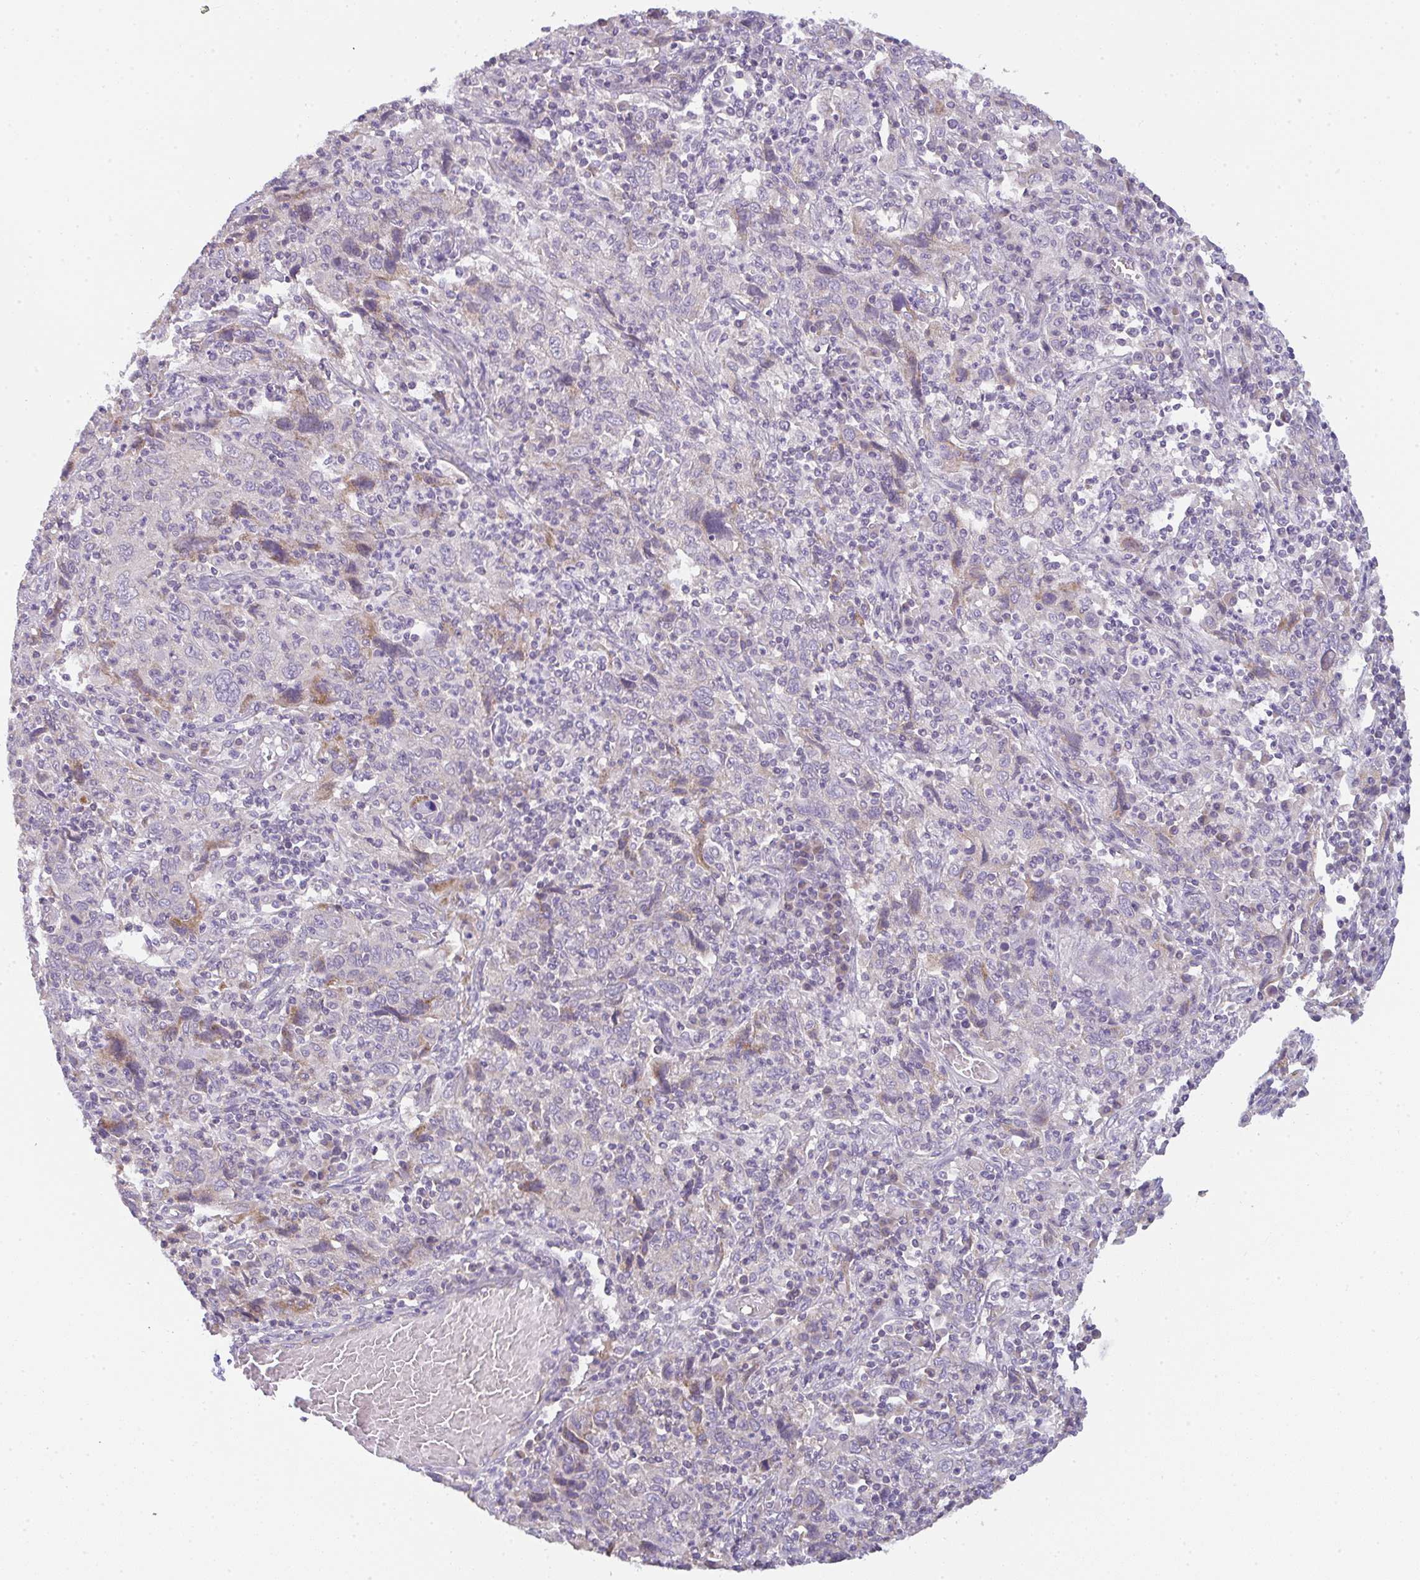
{"staining": {"intensity": "moderate", "quantity": "<25%", "location": "cytoplasmic/membranous"}, "tissue": "cervical cancer", "cell_type": "Tumor cells", "image_type": "cancer", "snomed": [{"axis": "morphology", "description": "Squamous cell carcinoma, NOS"}, {"axis": "topography", "description": "Cervix"}], "caption": "This micrograph demonstrates IHC staining of human cervical cancer, with low moderate cytoplasmic/membranous expression in about <25% of tumor cells.", "gene": "FILIP1", "patient": {"sex": "female", "age": 46}}